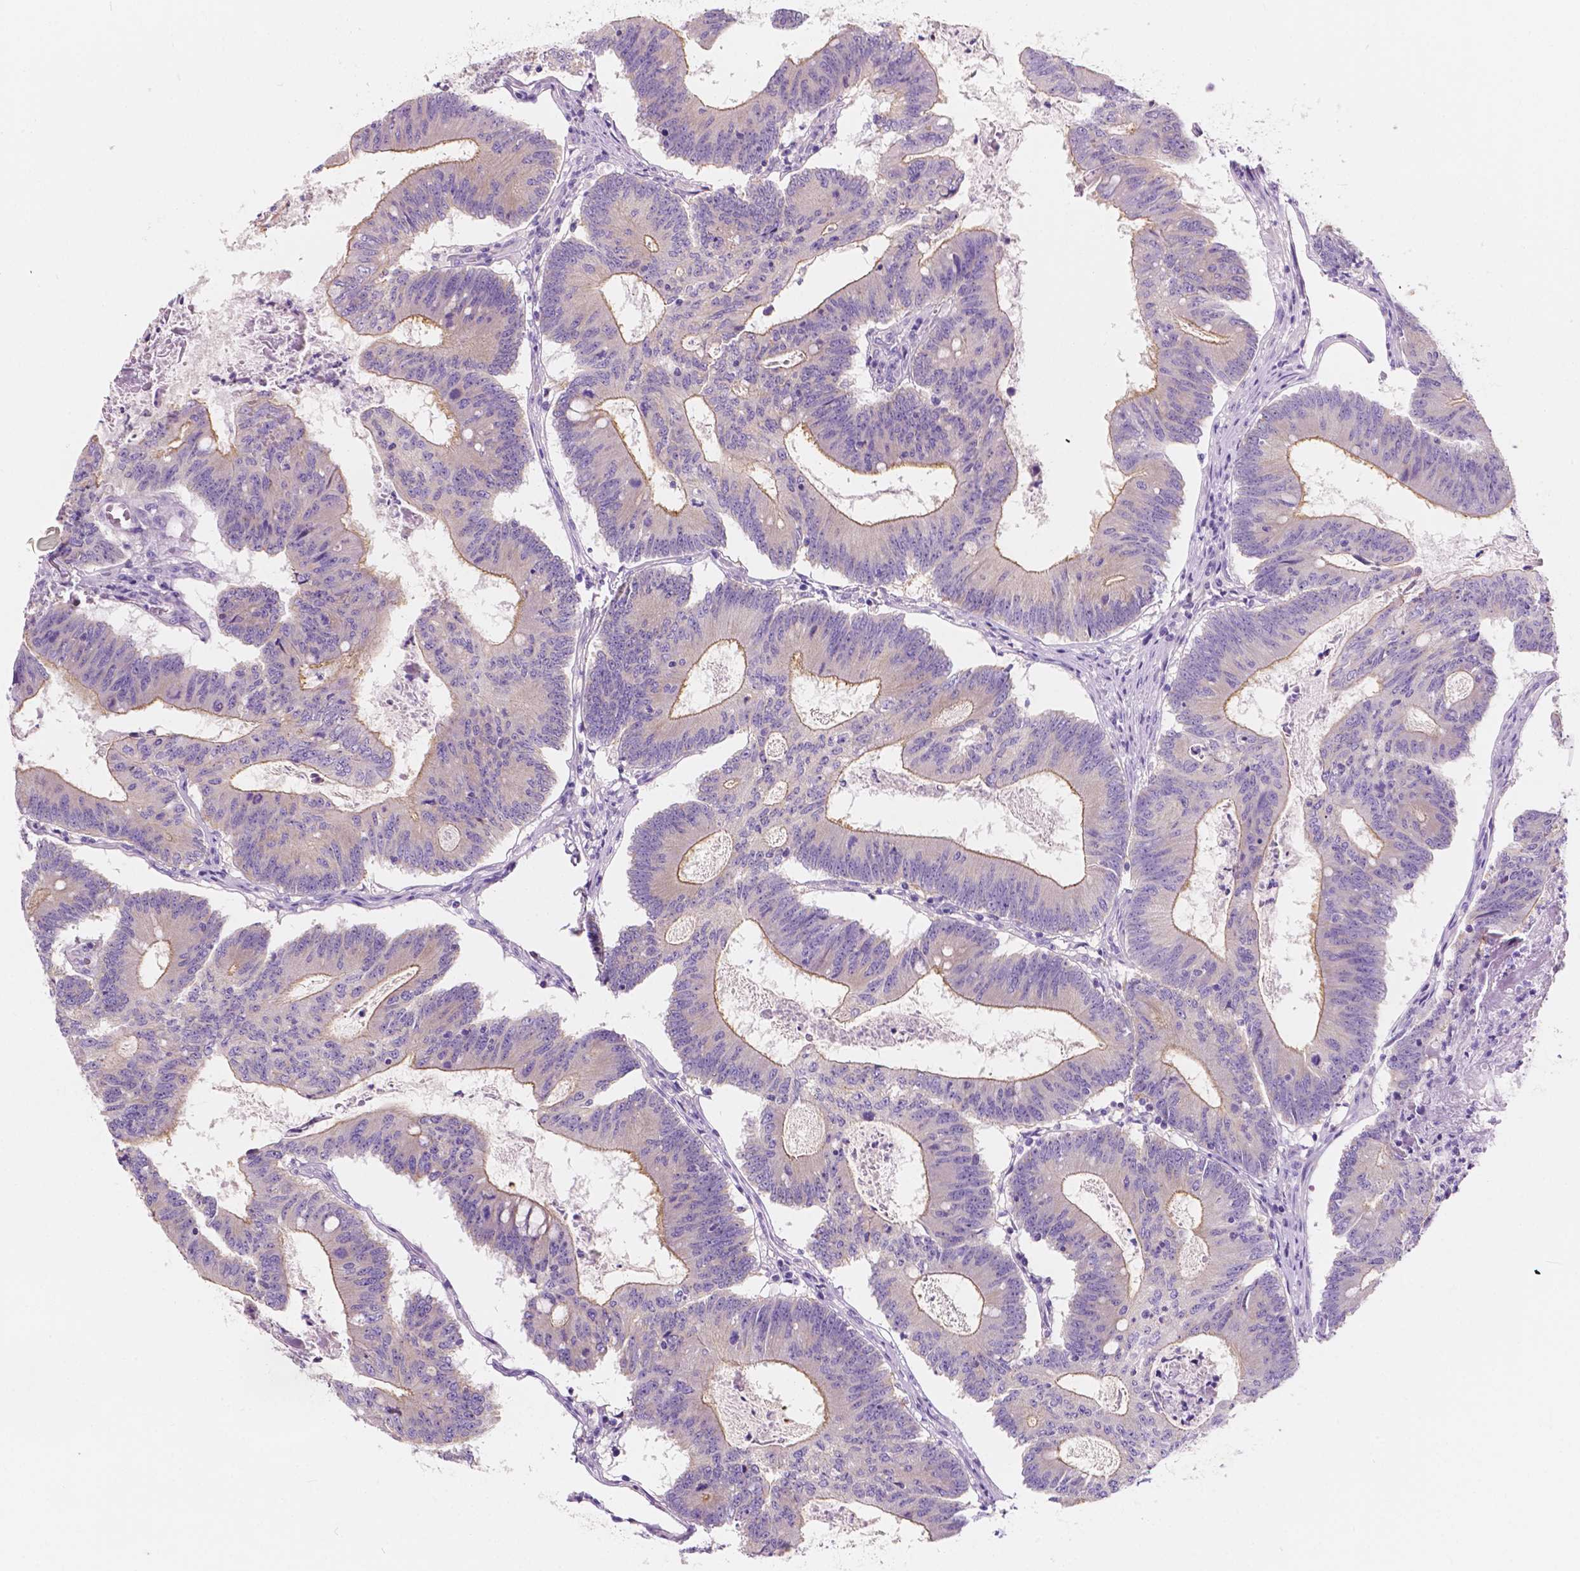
{"staining": {"intensity": "negative", "quantity": "none", "location": "none"}, "tissue": "colorectal cancer", "cell_type": "Tumor cells", "image_type": "cancer", "snomed": [{"axis": "morphology", "description": "Adenocarcinoma, NOS"}, {"axis": "topography", "description": "Colon"}], "caption": "Tumor cells are negative for brown protein staining in colorectal cancer.", "gene": "SIRT2", "patient": {"sex": "female", "age": 70}}